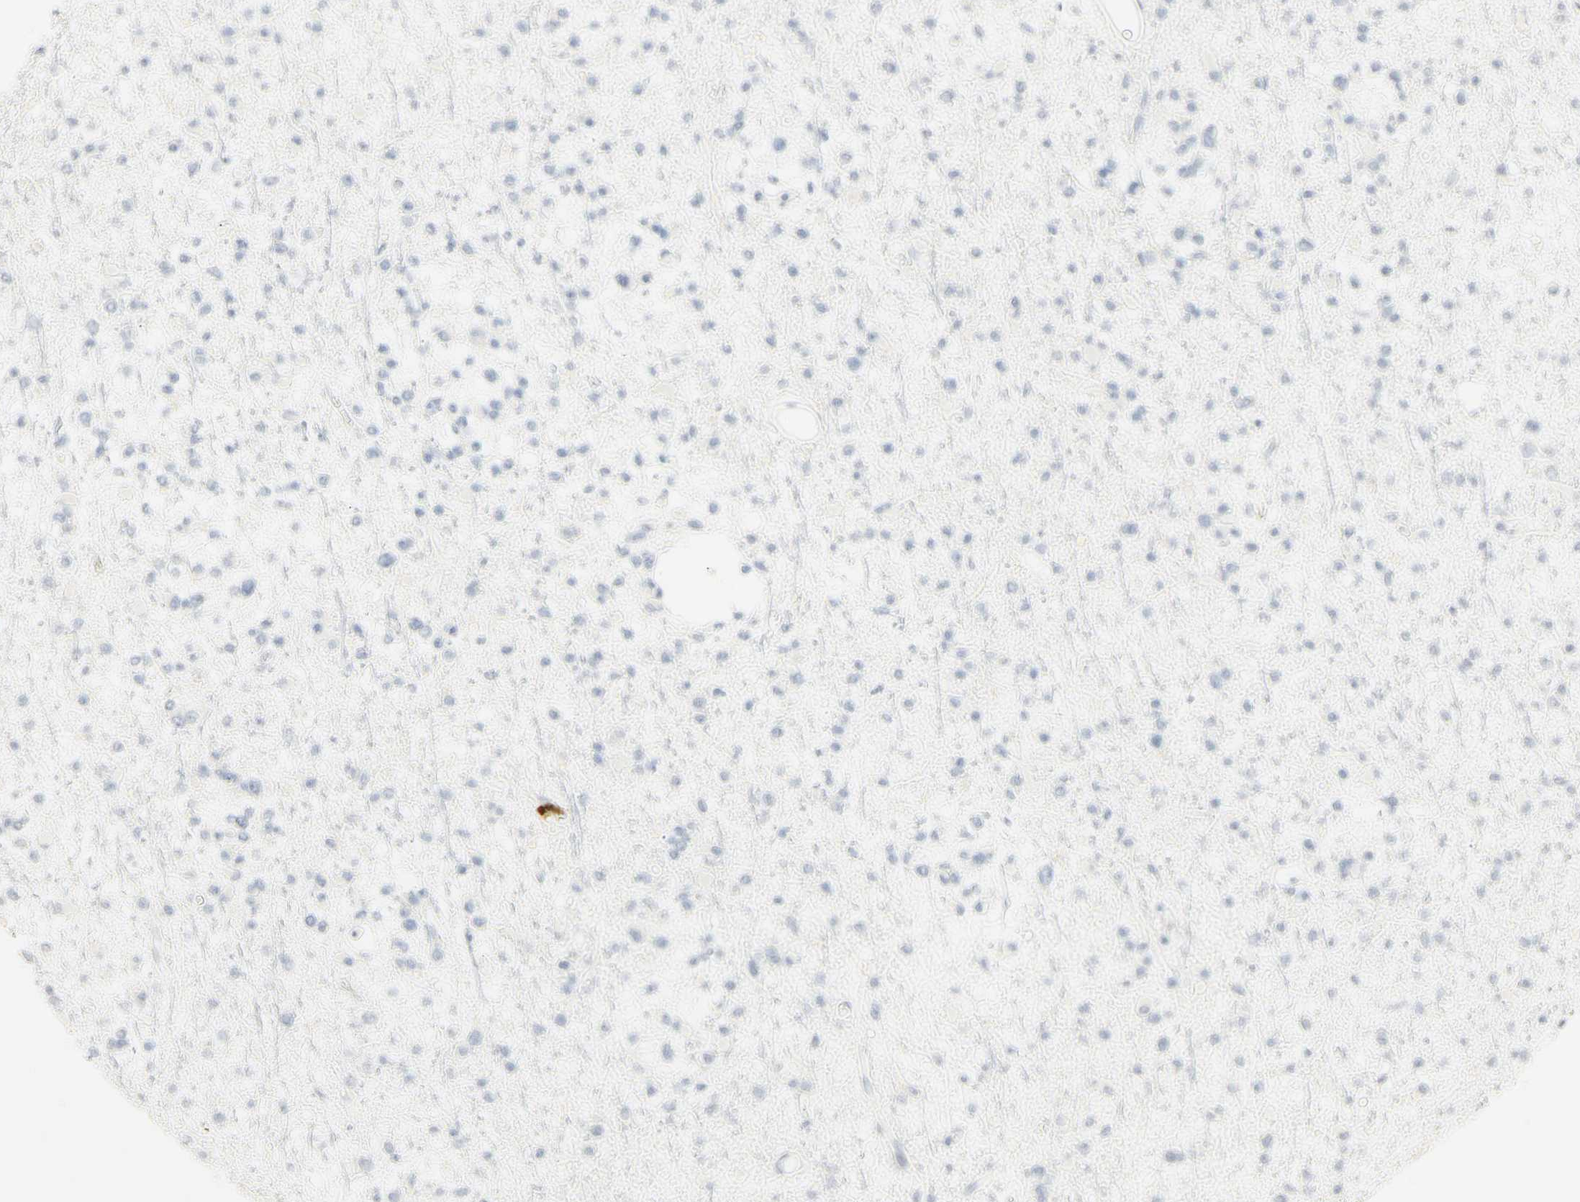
{"staining": {"intensity": "negative", "quantity": "none", "location": "none"}, "tissue": "glioma", "cell_type": "Tumor cells", "image_type": "cancer", "snomed": [{"axis": "morphology", "description": "Glioma, malignant, Low grade"}, {"axis": "topography", "description": "Brain"}], "caption": "This histopathology image is of glioma stained with immunohistochemistry (IHC) to label a protein in brown with the nuclei are counter-stained blue. There is no expression in tumor cells.", "gene": "MPO", "patient": {"sex": "female", "age": 22}}